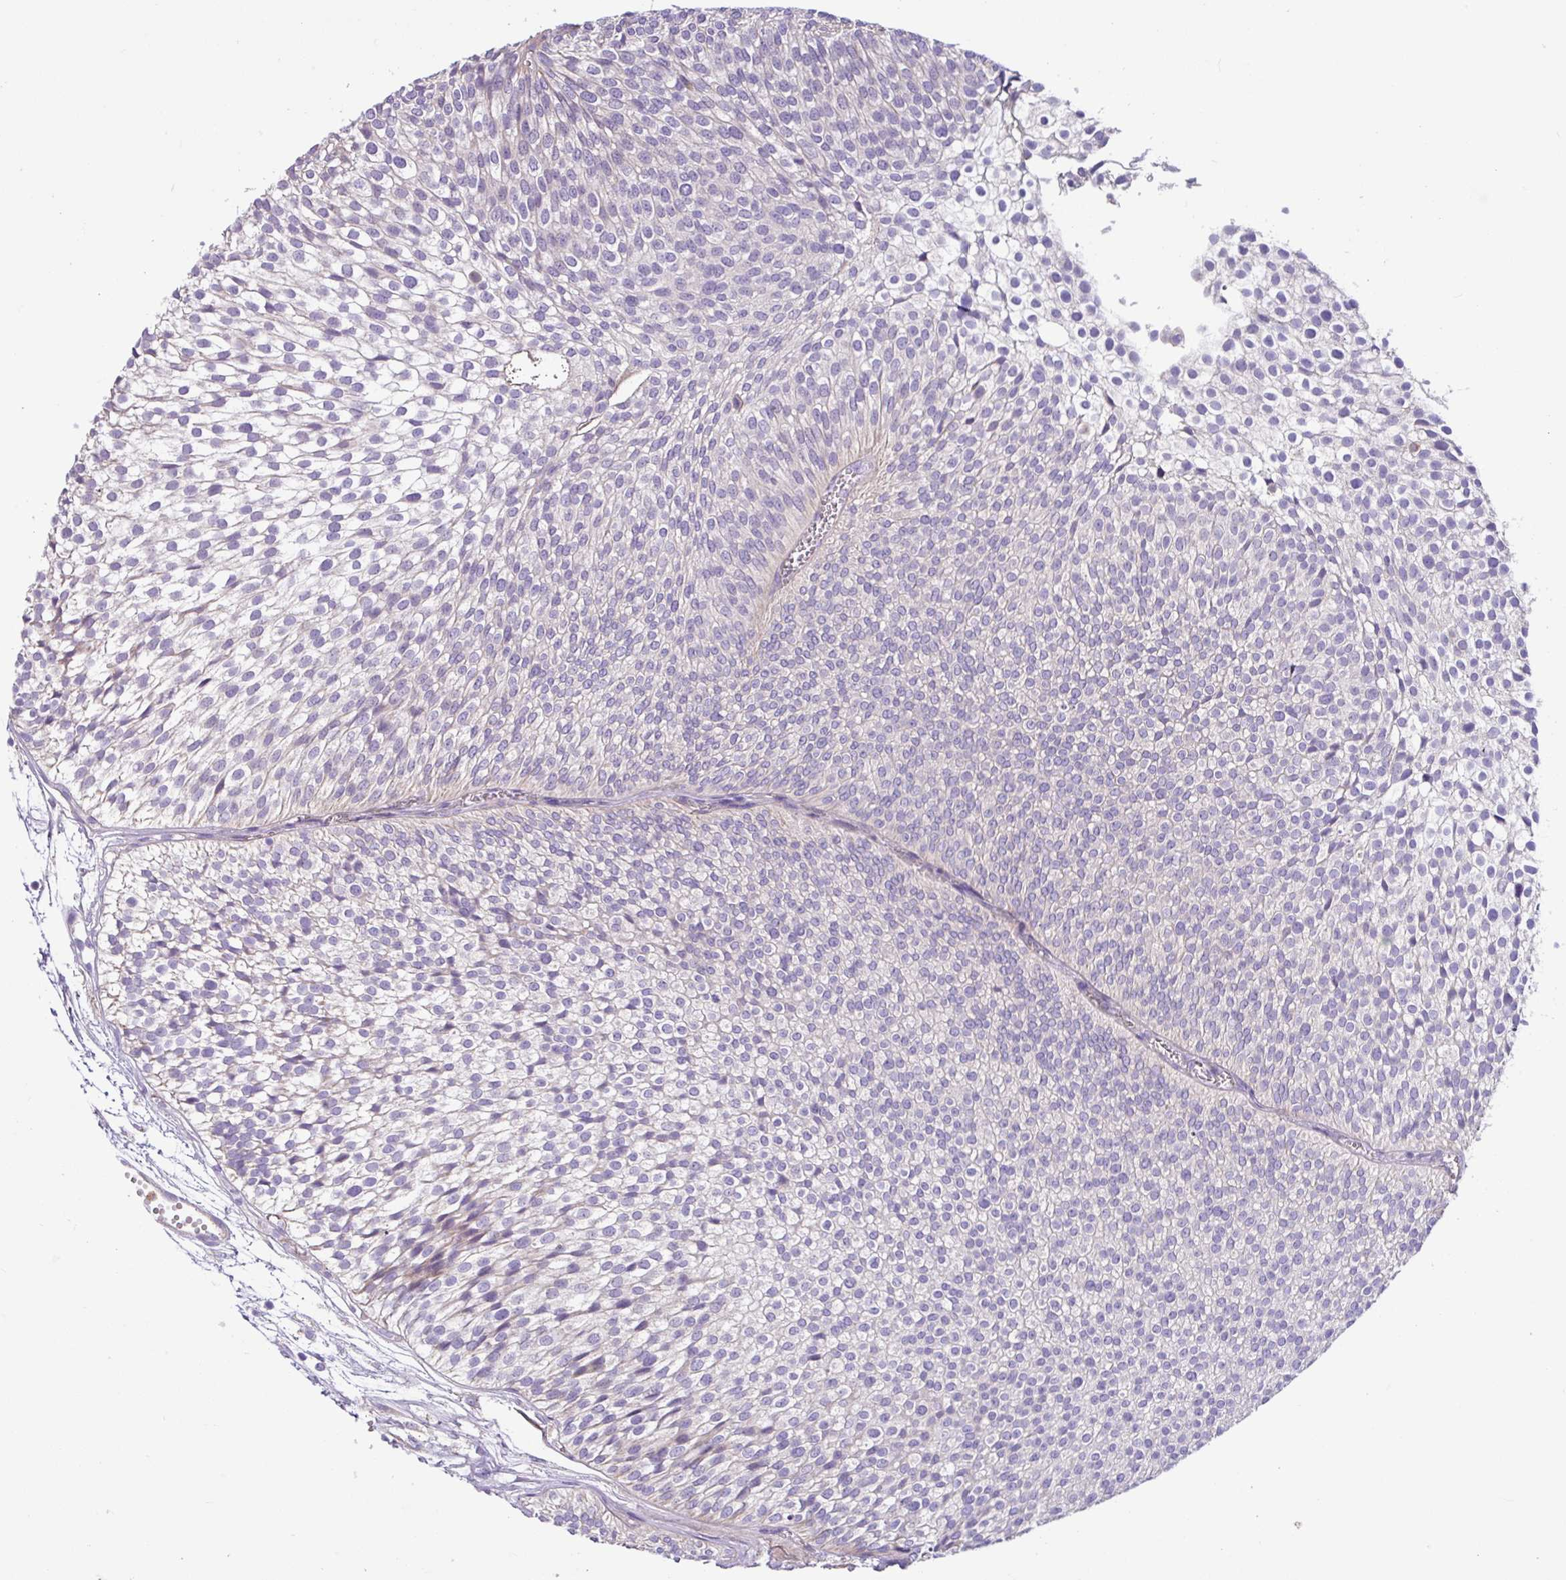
{"staining": {"intensity": "negative", "quantity": "none", "location": "none"}, "tissue": "urothelial cancer", "cell_type": "Tumor cells", "image_type": "cancer", "snomed": [{"axis": "morphology", "description": "Urothelial carcinoma, Low grade"}, {"axis": "topography", "description": "Urinary bladder"}], "caption": "There is no significant staining in tumor cells of urothelial cancer. (DAB (3,3'-diaminobenzidine) immunohistochemistry with hematoxylin counter stain).", "gene": "CRISP3", "patient": {"sex": "male", "age": 91}}